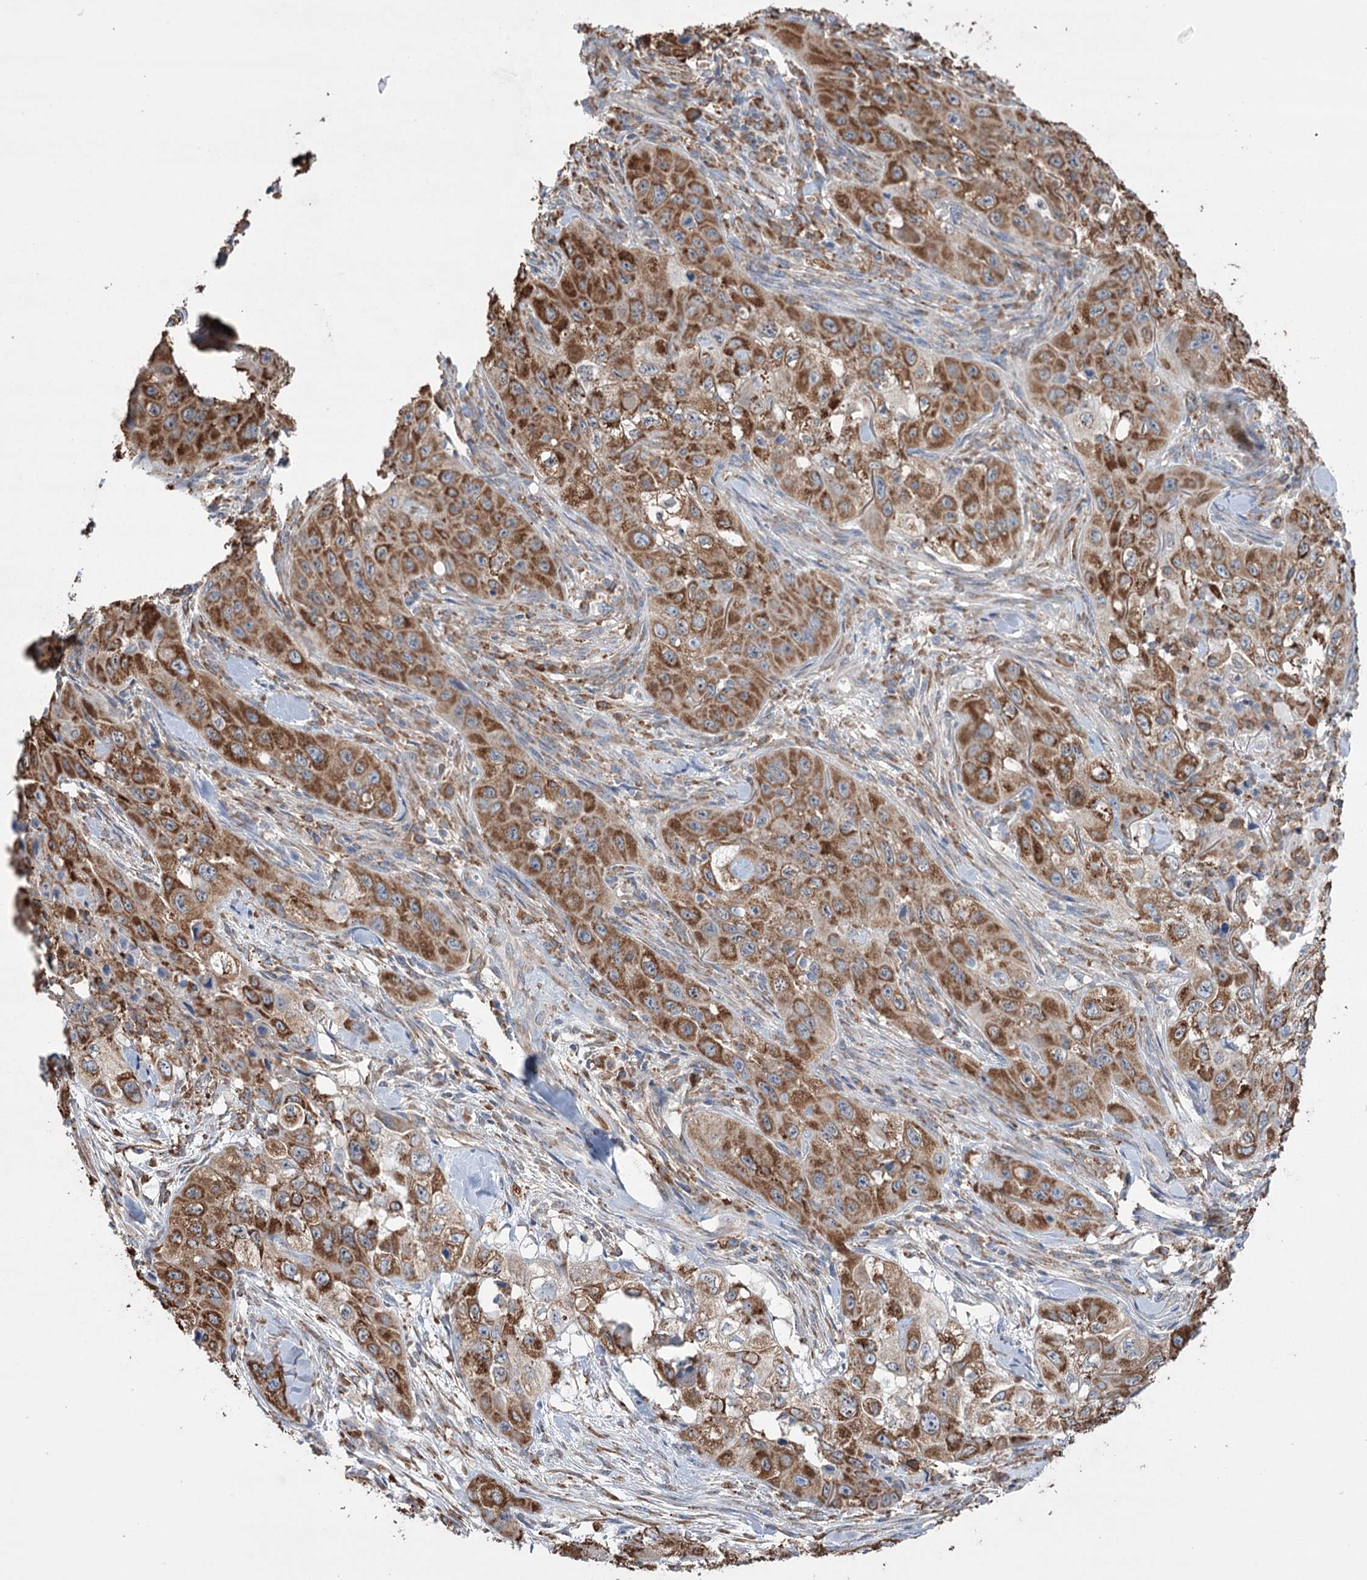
{"staining": {"intensity": "strong", "quantity": ">75%", "location": "cytoplasmic/membranous"}, "tissue": "skin cancer", "cell_type": "Tumor cells", "image_type": "cancer", "snomed": [{"axis": "morphology", "description": "Squamous cell carcinoma, NOS"}, {"axis": "topography", "description": "Skin"}, {"axis": "topography", "description": "Subcutis"}], "caption": "Strong cytoplasmic/membranous staining for a protein is identified in about >75% of tumor cells of squamous cell carcinoma (skin) using IHC.", "gene": "TRIM71", "patient": {"sex": "male", "age": 73}}